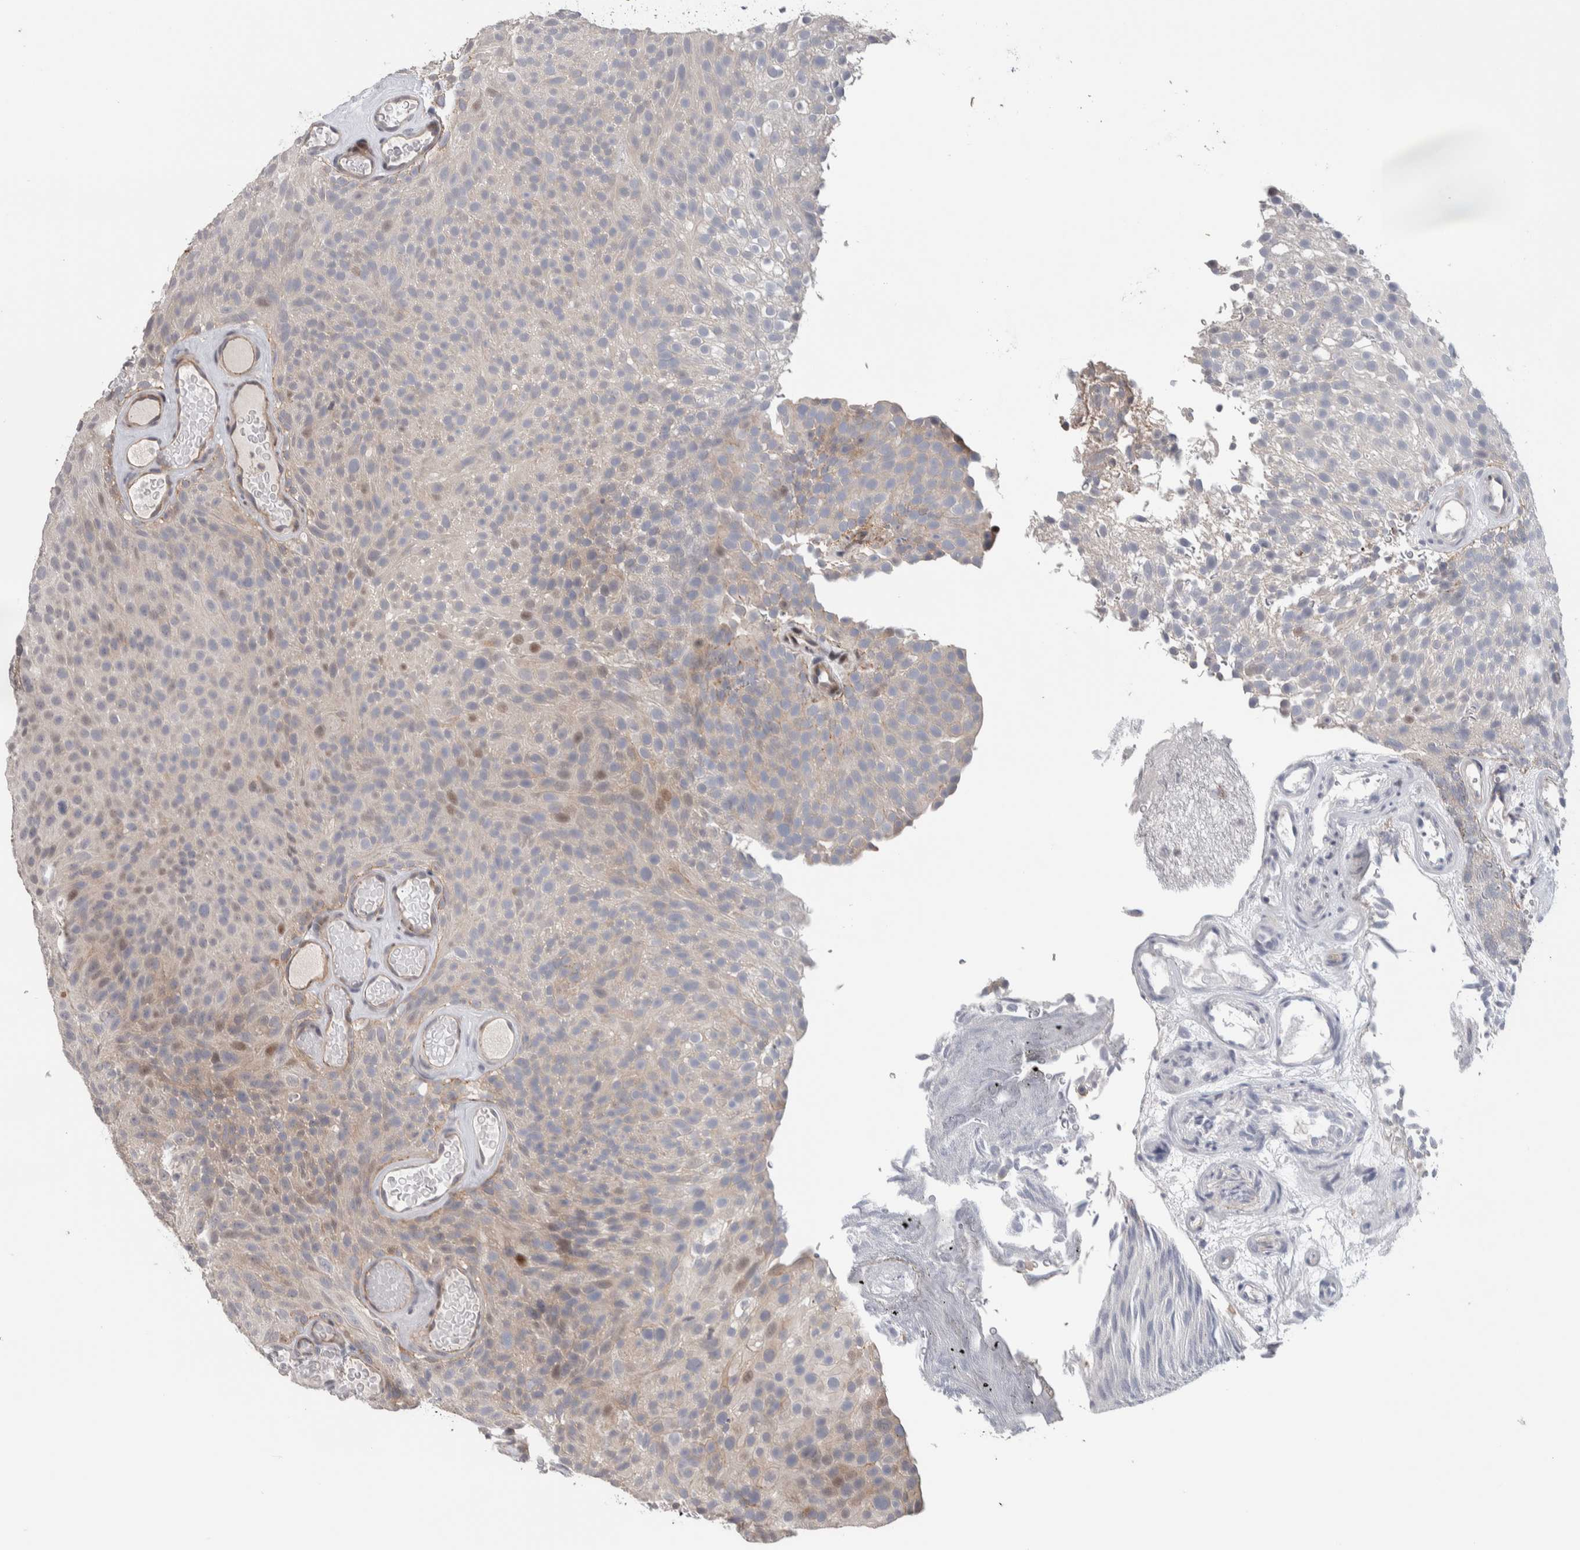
{"staining": {"intensity": "moderate", "quantity": "<25%", "location": "cytoplasmic/membranous,nuclear"}, "tissue": "urothelial cancer", "cell_type": "Tumor cells", "image_type": "cancer", "snomed": [{"axis": "morphology", "description": "Urothelial carcinoma, Low grade"}, {"axis": "topography", "description": "Urinary bladder"}], "caption": "Protein analysis of low-grade urothelial carcinoma tissue demonstrates moderate cytoplasmic/membranous and nuclear staining in approximately <25% of tumor cells.", "gene": "PRRG4", "patient": {"sex": "male", "age": 78}}